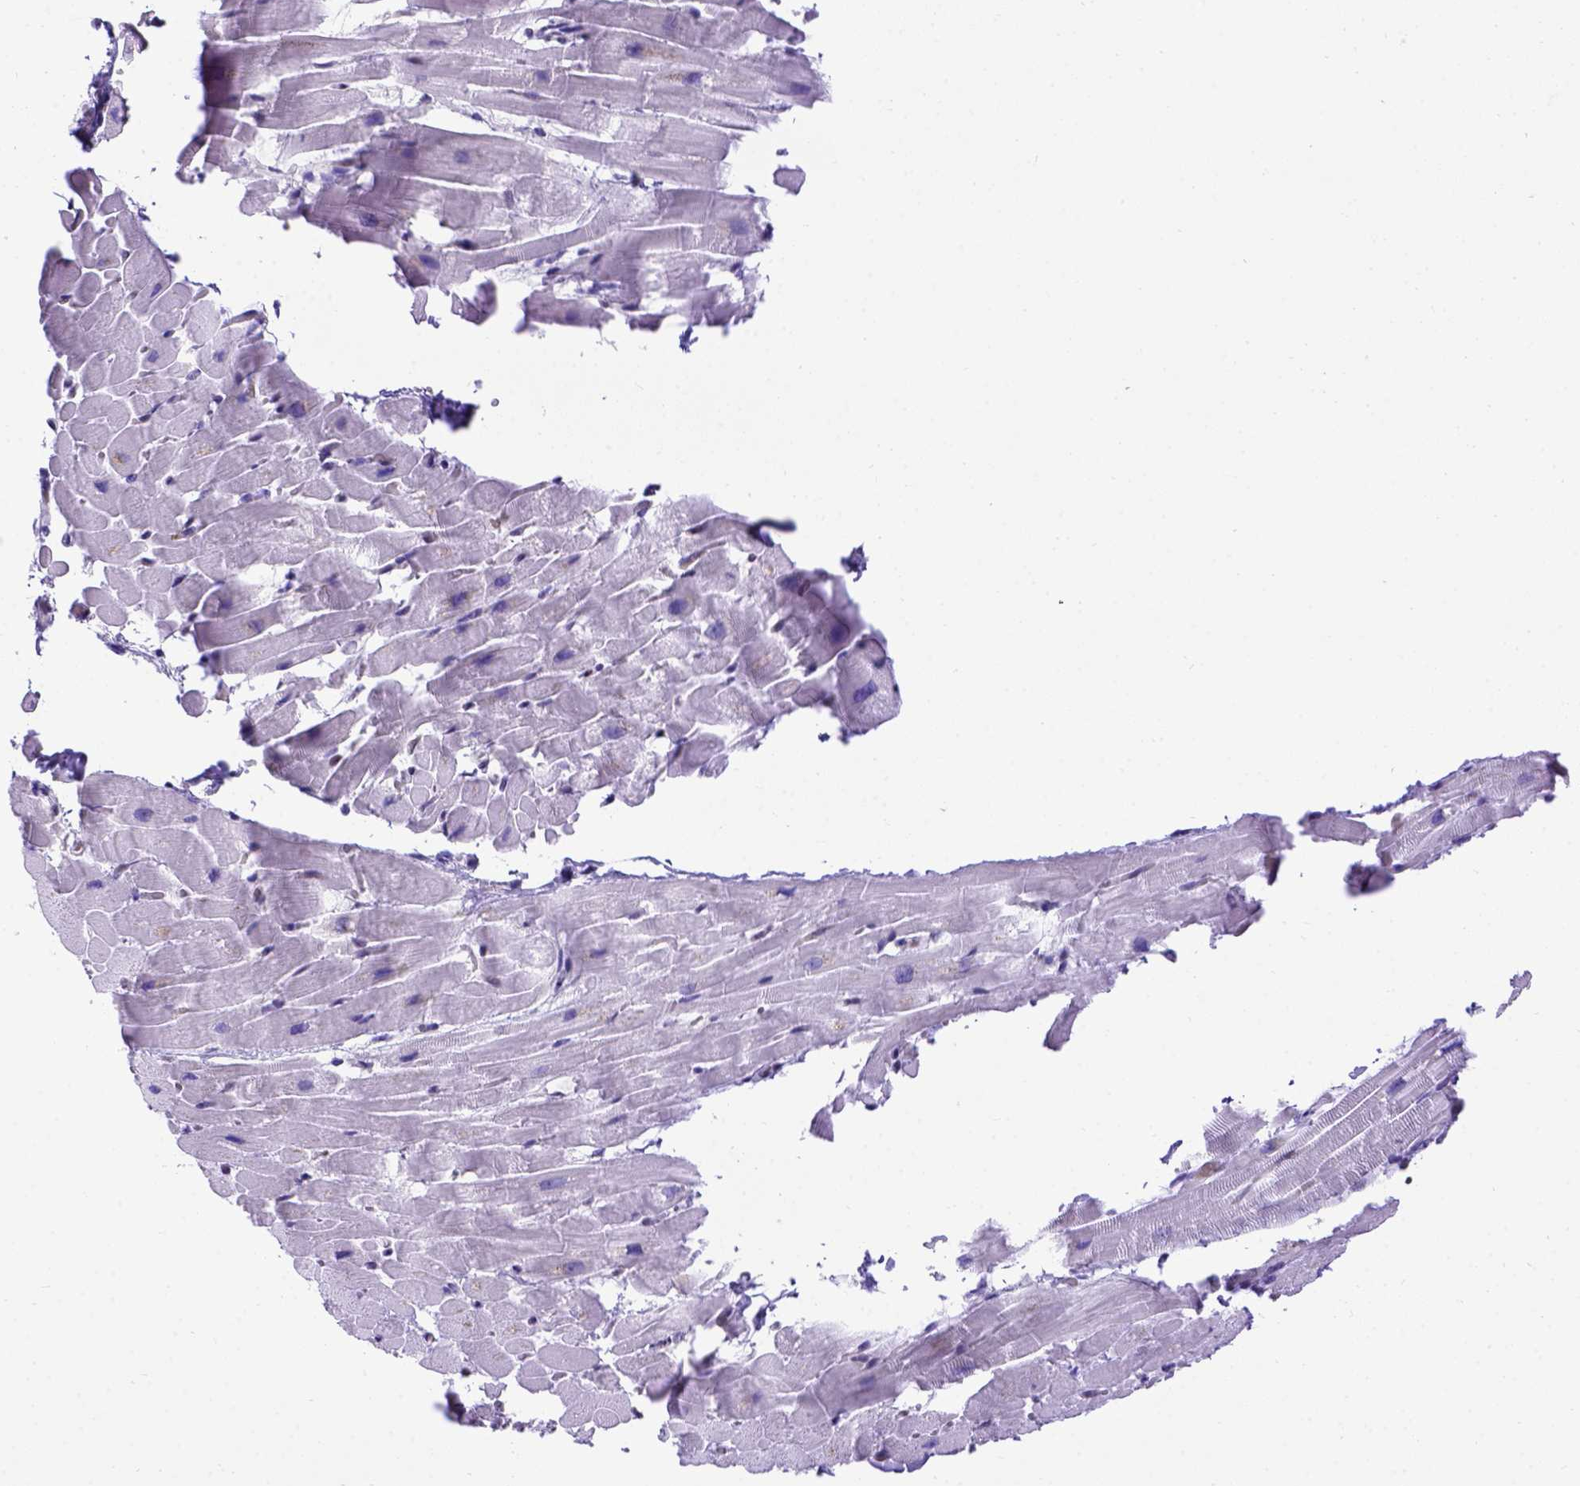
{"staining": {"intensity": "negative", "quantity": "none", "location": "none"}, "tissue": "heart muscle", "cell_type": "Cardiomyocytes", "image_type": "normal", "snomed": [{"axis": "morphology", "description": "Normal tissue, NOS"}, {"axis": "topography", "description": "Heart"}], "caption": "Normal heart muscle was stained to show a protein in brown. There is no significant positivity in cardiomyocytes. (DAB immunohistochemistry (IHC) visualized using brightfield microscopy, high magnification).", "gene": "MEOX2", "patient": {"sex": "male", "age": 37}}